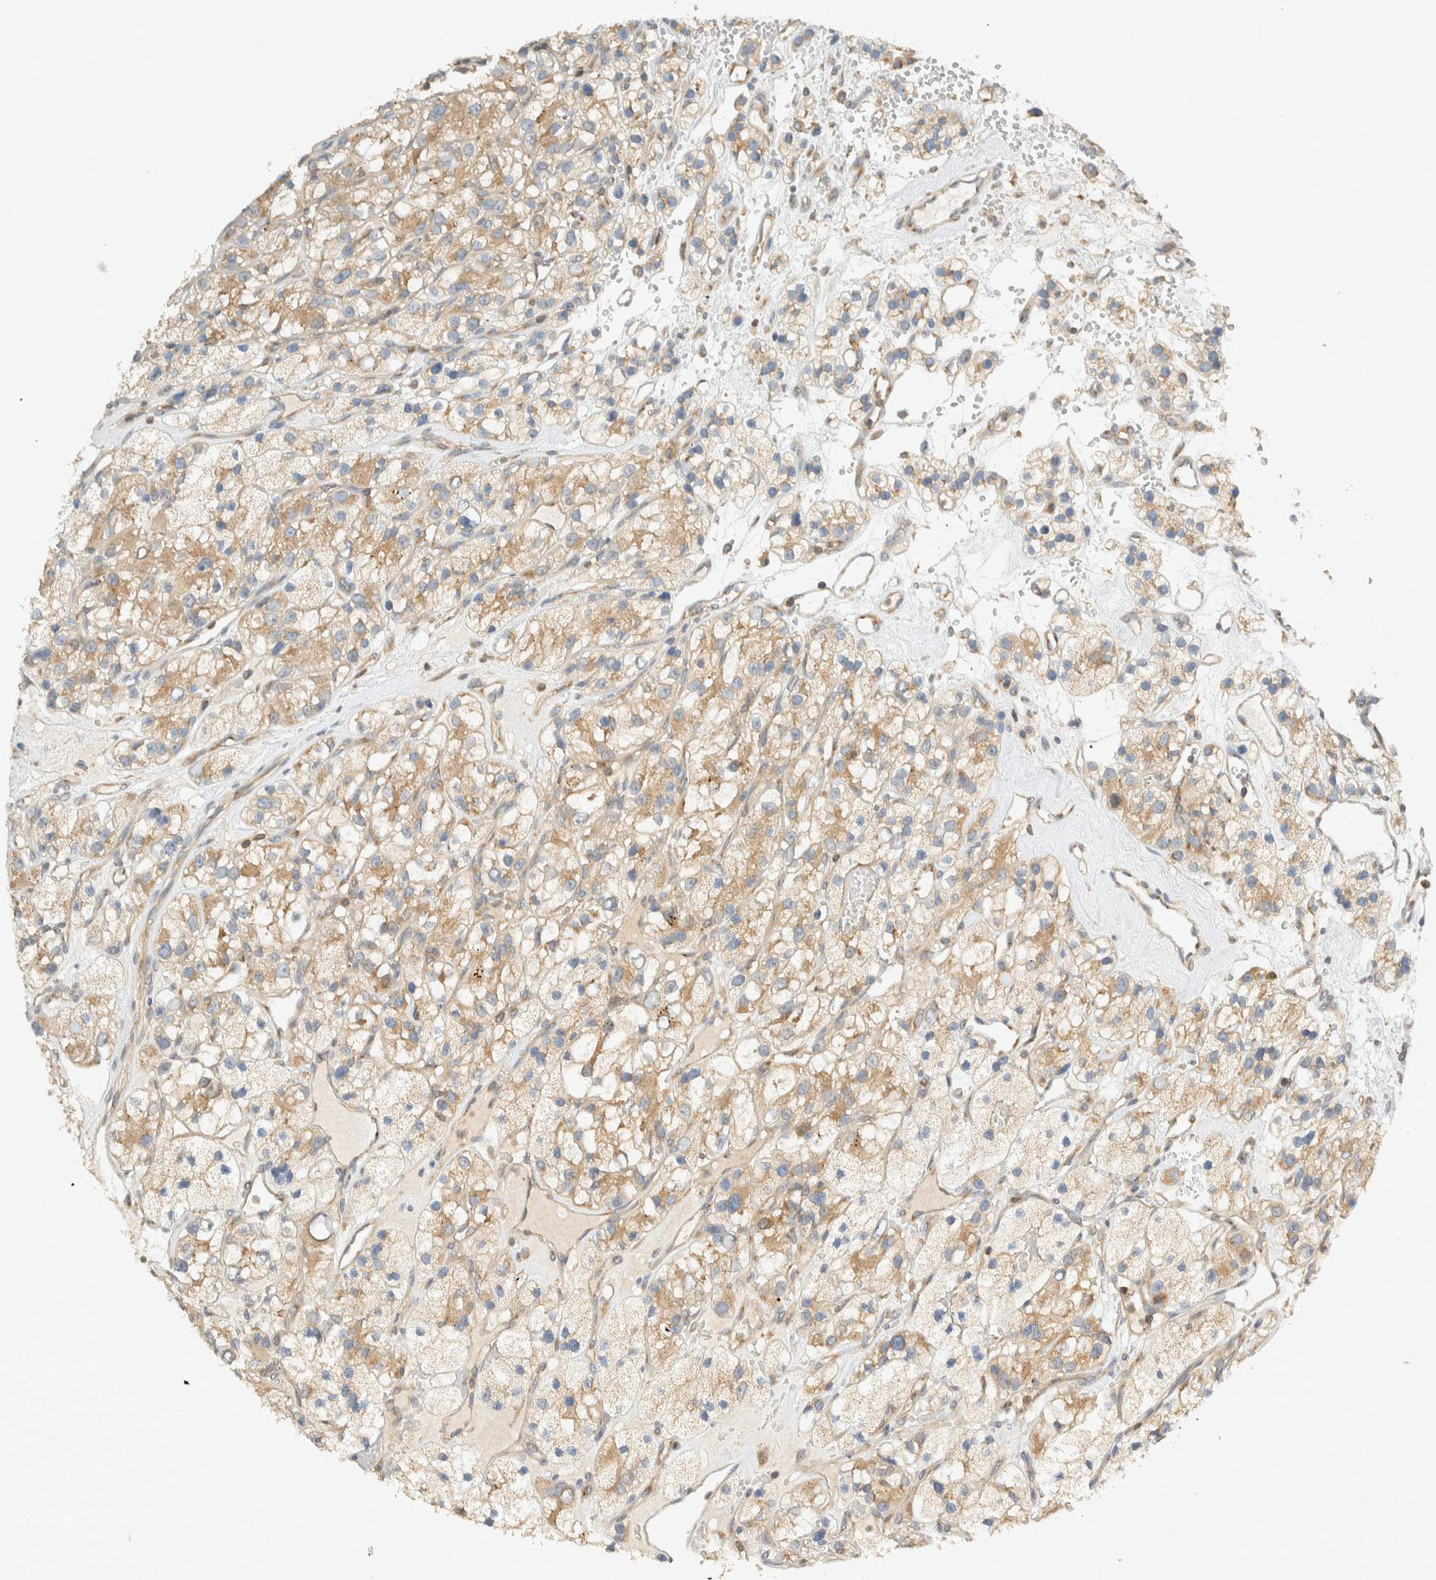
{"staining": {"intensity": "weak", "quantity": ">75%", "location": "cytoplasmic/membranous"}, "tissue": "renal cancer", "cell_type": "Tumor cells", "image_type": "cancer", "snomed": [{"axis": "morphology", "description": "Adenocarcinoma, NOS"}, {"axis": "topography", "description": "Kidney"}], "caption": "Brown immunohistochemical staining in renal cancer (adenocarcinoma) demonstrates weak cytoplasmic/membranous staining in about >75% of tumor cells.", "gene": "ARFGEF1", "patient": {"sex": "female", "age": 57}}